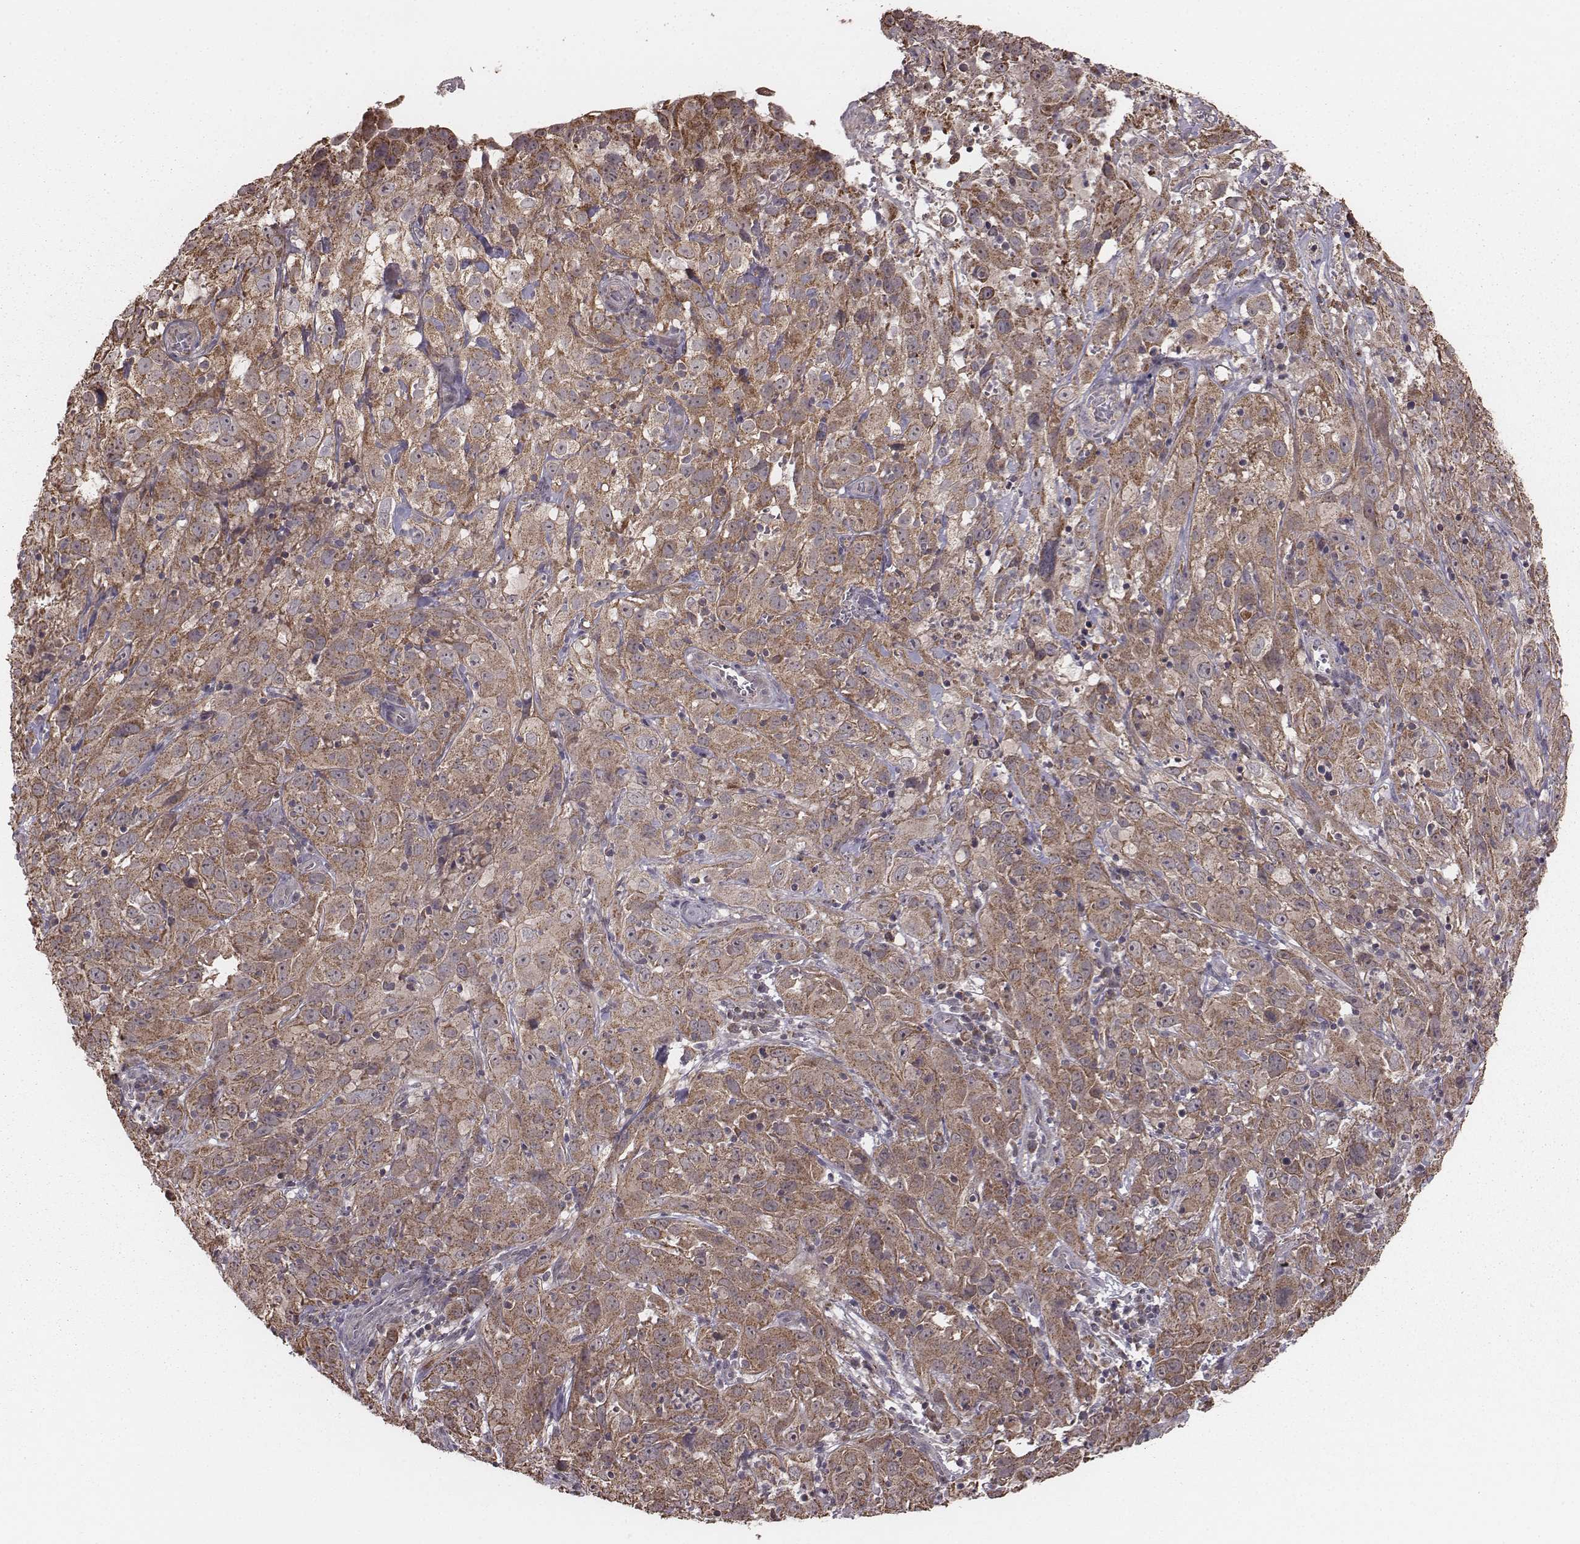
{"staining": {"intensity": "moderate", "quantity": ">75%", "location": "cytoplasmic/membranous"}, "tissue": "cervical cancer", "cell_type": "Tumor cells", "image_type": "cancer", "snomed": [{"axis": "morphology", "description": "Squamous cell carcinoma, NOS"}, {"axis": "topography", "description": "Cervix"}], "caption": "Squamous cell carcinoma (cervical) stained with DAB (3,3'-diaminobenzidine) immunohistochemistry (IHC) demonstrates medium levels of moderate cytoplasmic/membranous staining in approximately >75% of tumor cells. The staining was performed using DAB (3,3'-diaminobenzidine) to visualize the protein expression in brown, while the nuclei were stained in blue with hematoxylin (Magnification: 20x).", "gene": "PDCD2L", "patient": {"sex": "female", "age": 32}}